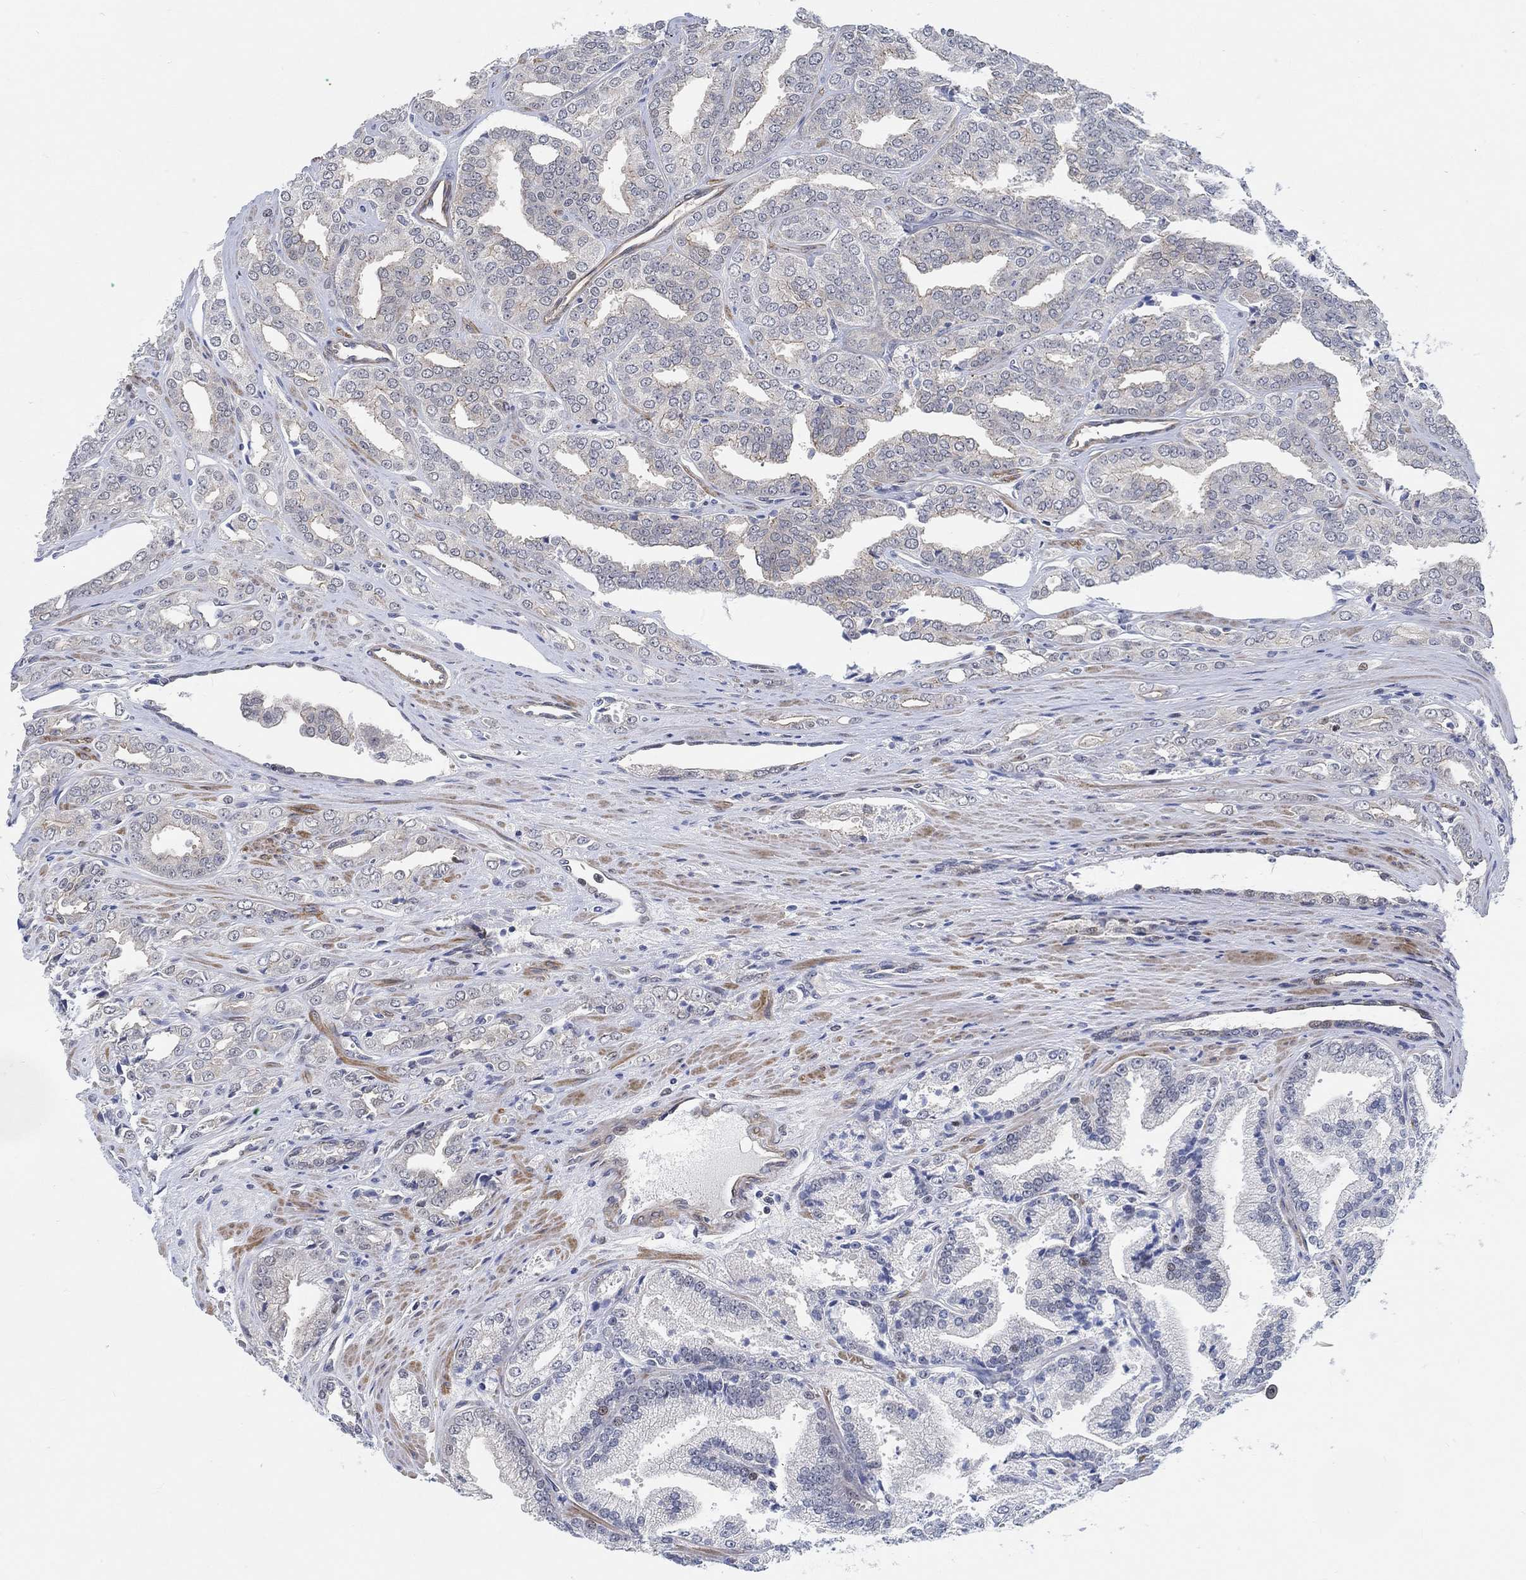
{"staining": {"intensity": "weak", "quantity": "<25%", "location": "nuclear"}, "tissue": "prostate cancer", "cell_type": "Tumor cells", "image_type": "cancer", "snomed": [{"axis": "morphology", "description": "Adenocarcinoma, NOS"}, {"axis": "morphology", "description": "Adenocarcinoma, High grade"}, {"axis": "topography", "description": "Prostate"}], "caption": "High-grade adenocarcinoma (prostate) stained for a protein using immunohistochemistry demonstrates no expression tumor cells.", "gene": "KCNH8", "patient": {"sex": "male", "age": 70}}